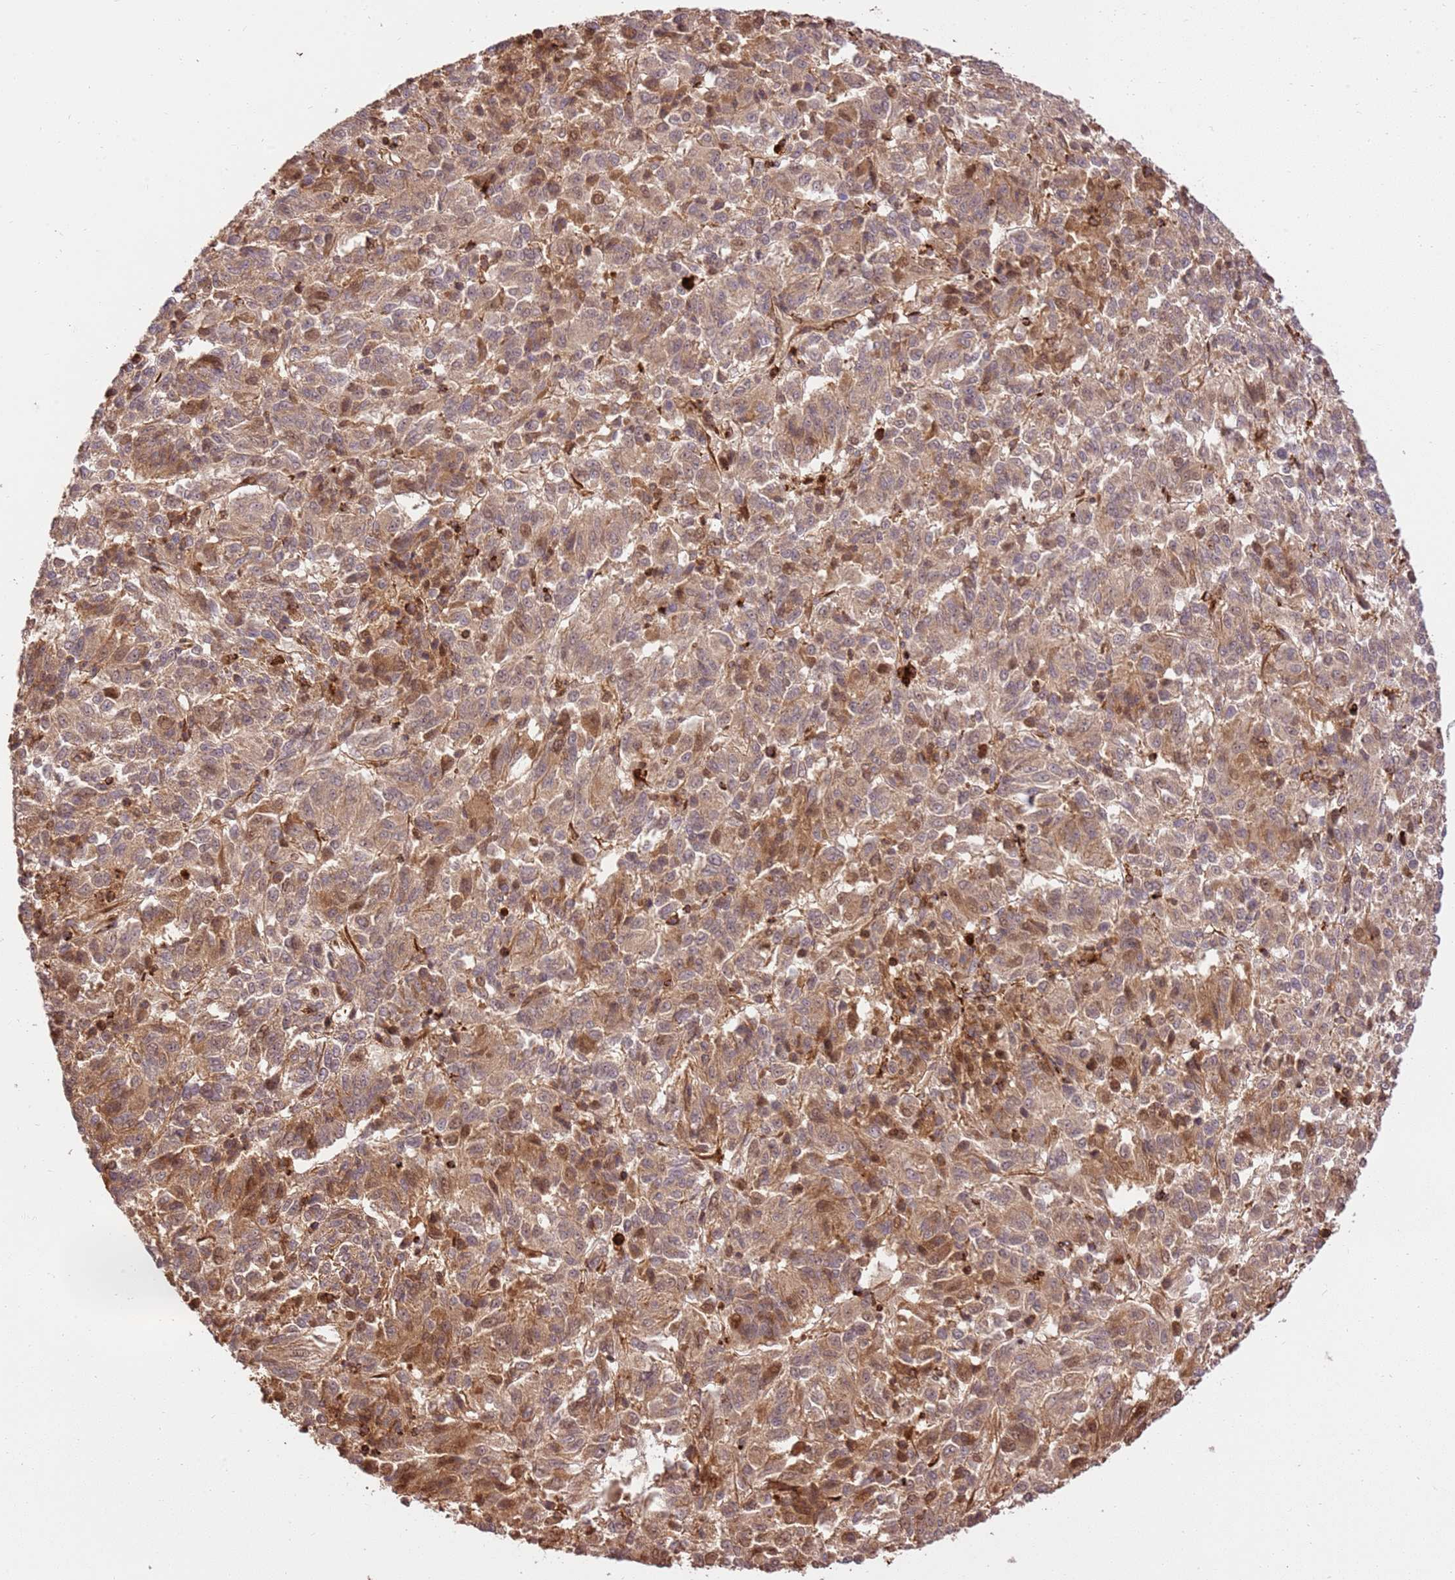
{"staining": {"intensity": "moderate", "quantity": ">75%", "location": "cytoplasmic/membranous"}, "tissue": "melanoma", "cell_type": "Tumor cells", "image_type": "cancer", "snomed": [{"axis": "morphology", "description": "Malignant melanoma, Metastatic site"}, {"axis": "topography", "description": "Lung"}], "caption": "Immunohistochemical staining of human malignant melanoma (metastatic site) shows medium levels of moderate cytoplasmic/membranous protein staining in about >75% of tumor cells. The staining was performed using DAB to visualize the protein expression in brown, while the nuclei were stained in blue with hematoxylin (Magnification: 20x).", "gene": "KATNAL2", "patient": {"sex": "male", "age": 64}}